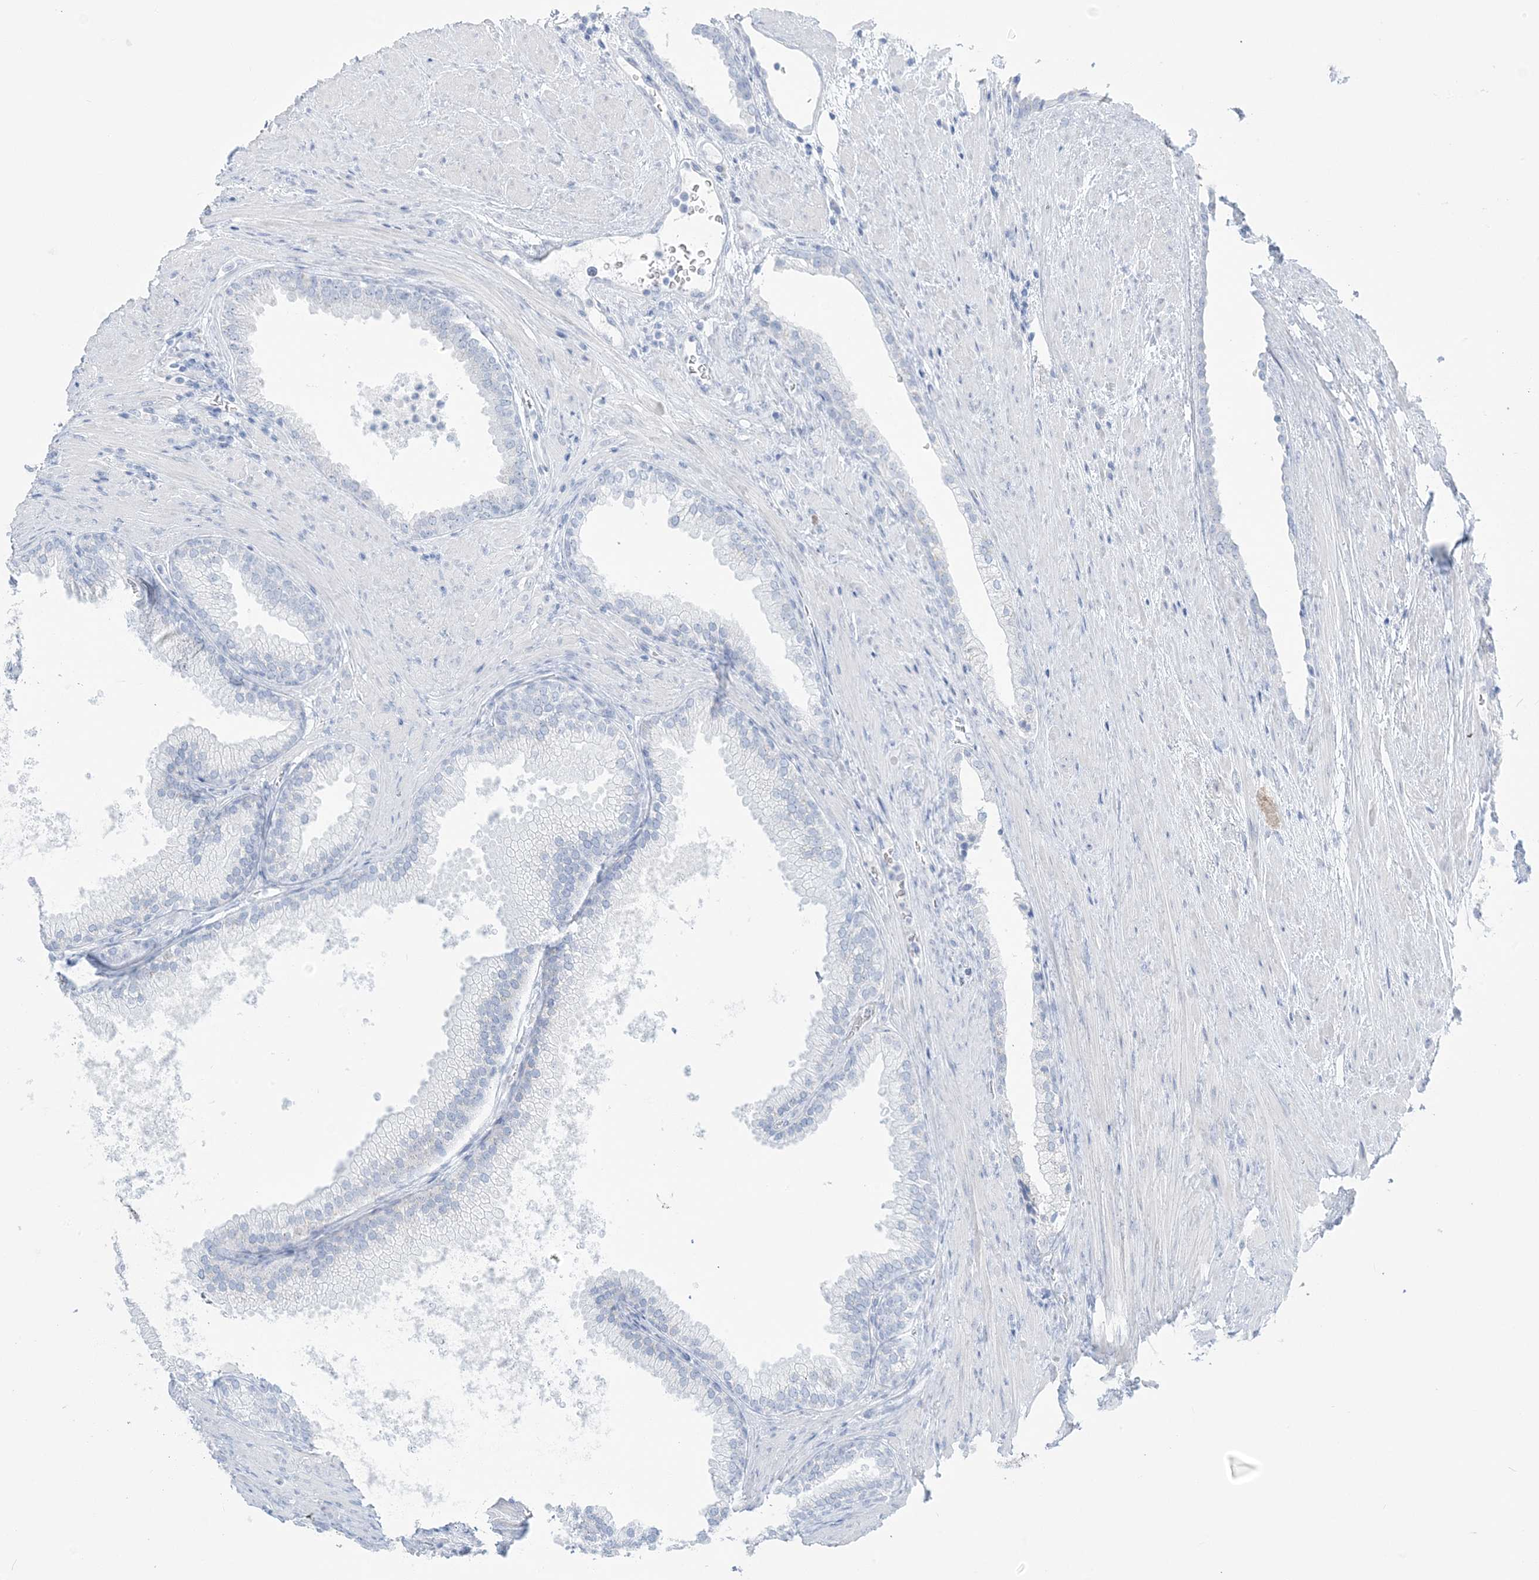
{"staining": {"intensity": "negative", "quantity": "none", "location": "none"}, "tissue": "prostate", "cell_type": "Glandular cells", "image_type": "normal", "snomed": [{"axis": "morphology", "description": "Normal tissue, NOS"}, {"axis": "topography", "description": "Prostate"}], "caption": "There is no significant positivity in glandular cells of prostate. (DAB immunohistochemistry with hematoxylin counter stain).", "gene": "AGXT", "patient": {"sex": "male", "age": 76}}